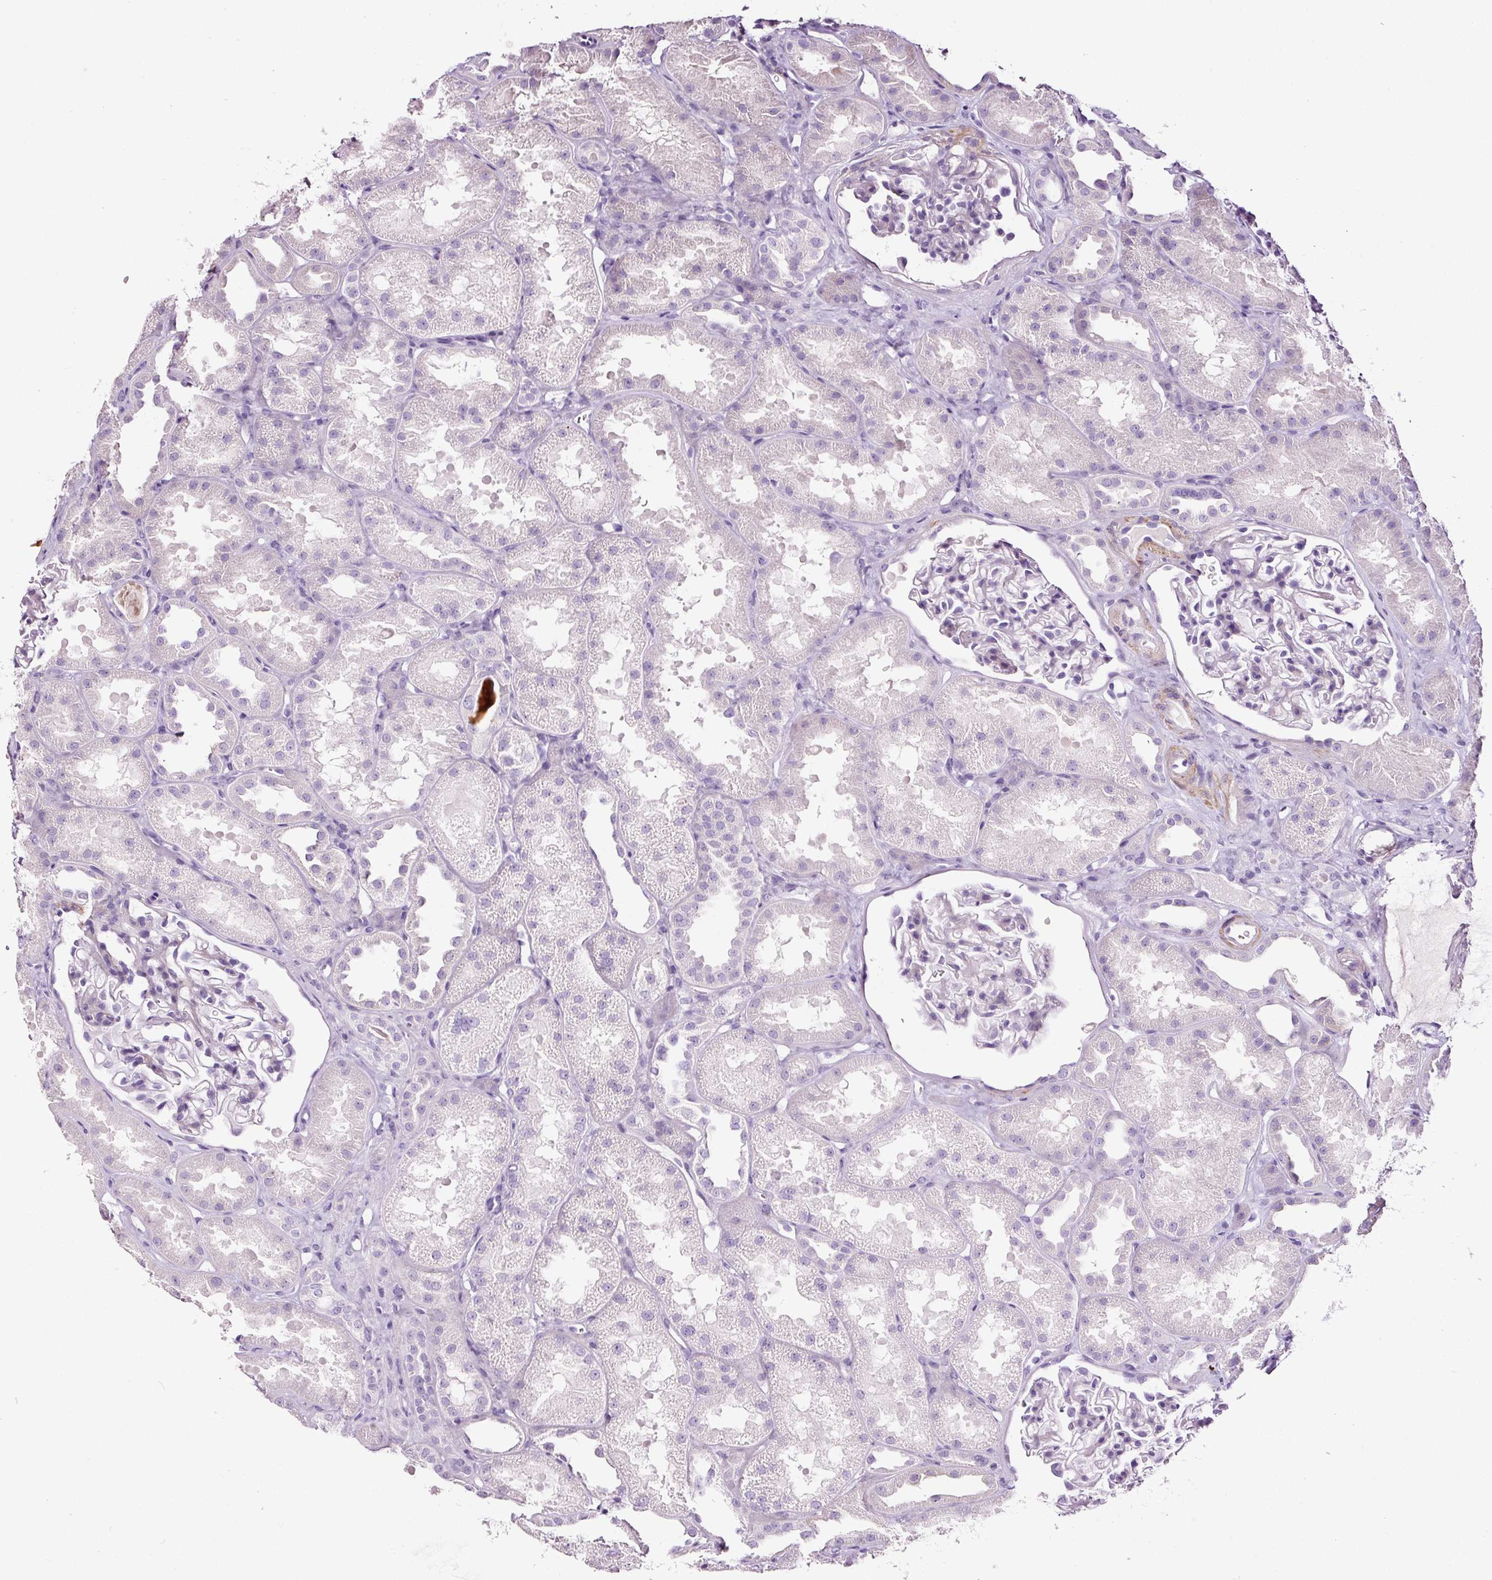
{"staining": {"intensity": "negative", "quantity": "none", "location": "none"}, "tissue": "kidney", "cell_type": "Cells in glomeruli", "image_type": "normal", "snomed": [{"axis": "morphology", "description": "Normal tissue, NOS"}, {"axis": "topography", "description": "Kidney"}], "caption": "Protein analysis of unremarkable kidney displays no significant staining in cells in glomeruli. (Stains: DAB IHC with hematoxylin counter stain, Microscopy: brightfield microscopy at high magnification).", "gene": "CYB561A3", "patient": {"sex": "male", "age": 61}}